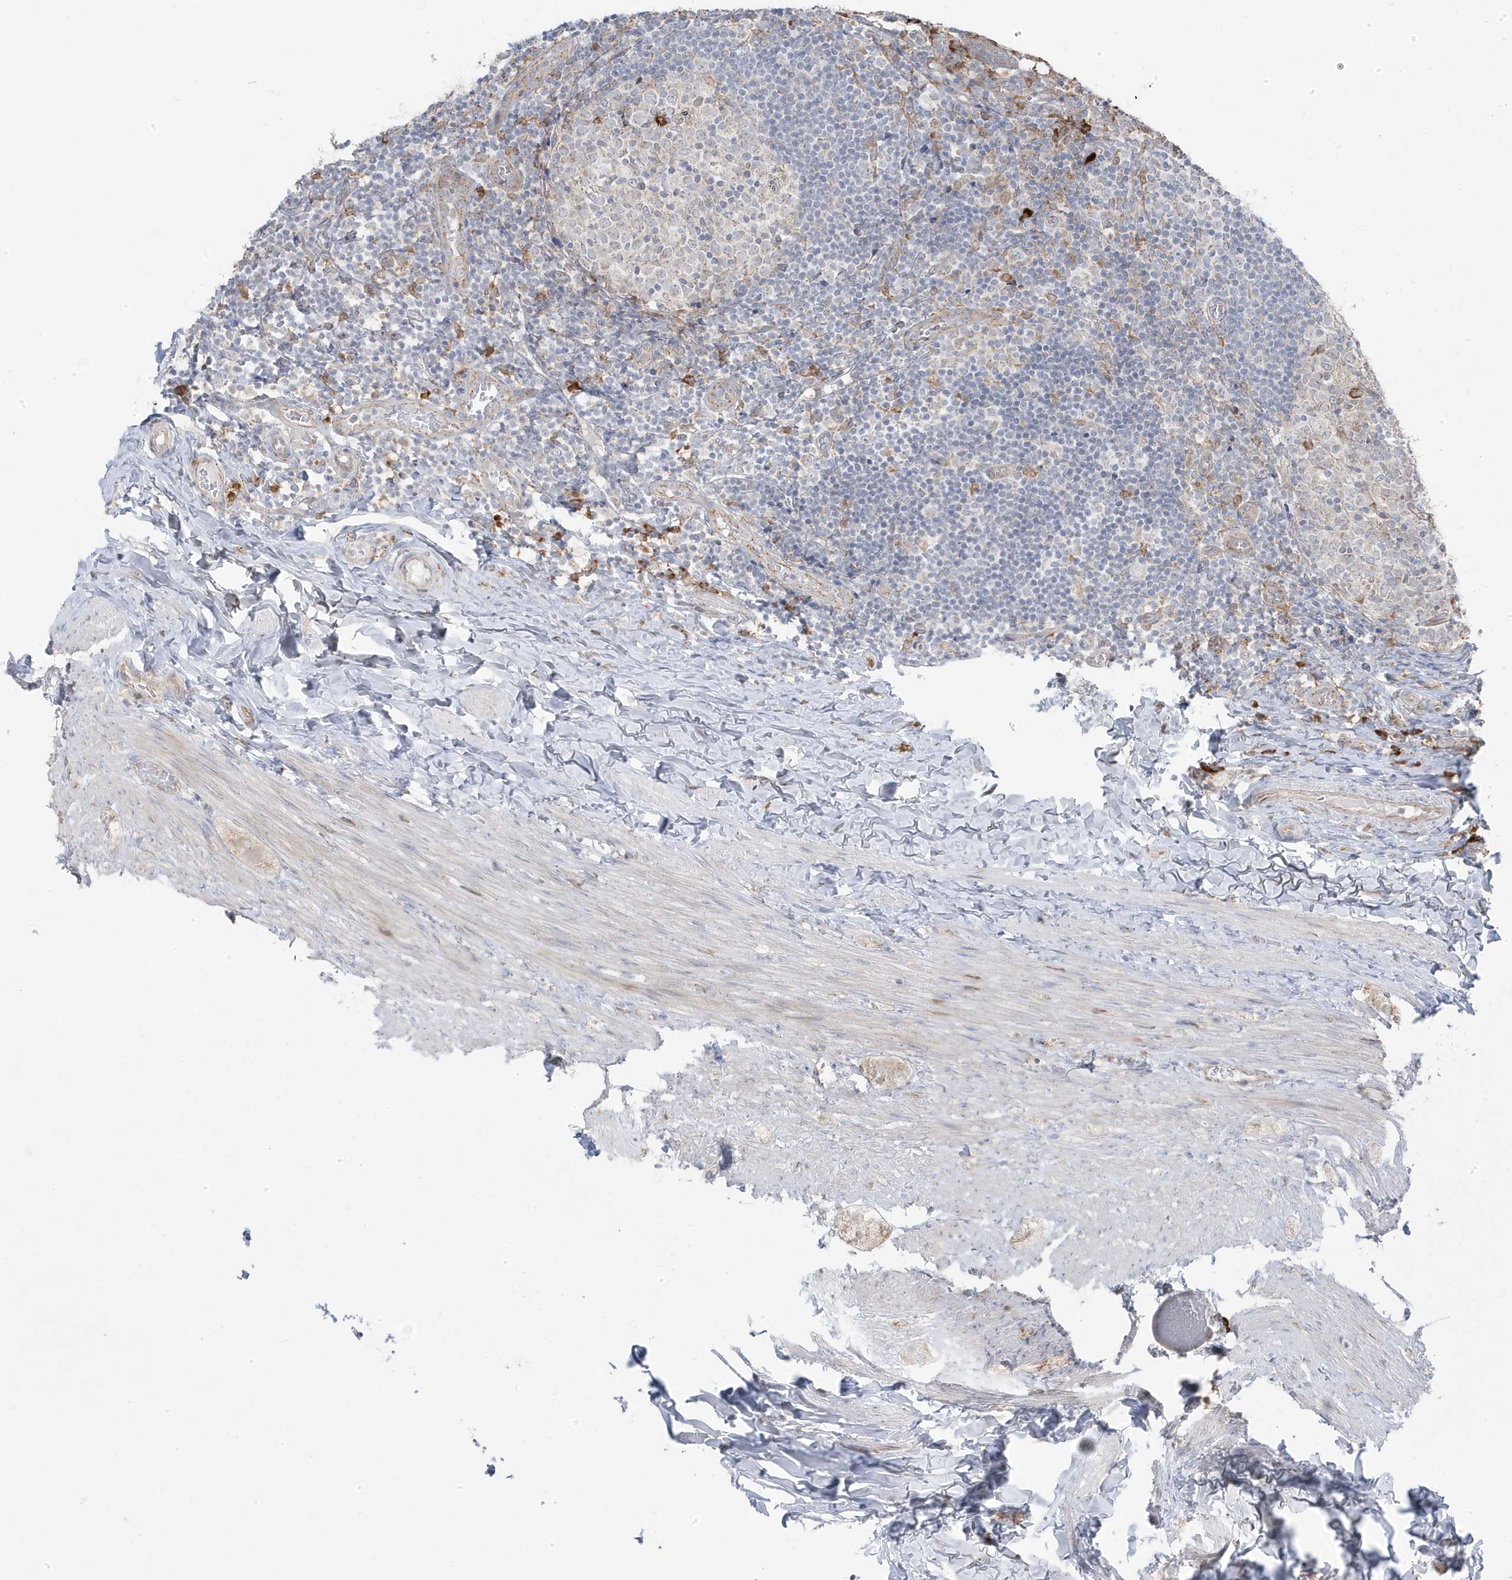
{"staining": {"intensity": "weak", "quantity": "25%-75%", "location": "cytoplasmic/membranous"}, "tissue": "appendix", "cell_type": "Glandular cells", "image_type": "normal", "snomed": [{"axis": "morphology", "description": "Normal tissue, NOS"}, {"axis": "topography", "description": "Appendix"}], "caption": "IHC of unremarkable appendix displays low levels of weak cytoplasmic/membranous positivity in about 25%-75% of glandular cells. (Brightfield microscopy of DAB IHC at high magnification).", "gene": "ZNF654", "patient": {"sex": "male", "age": 8}}